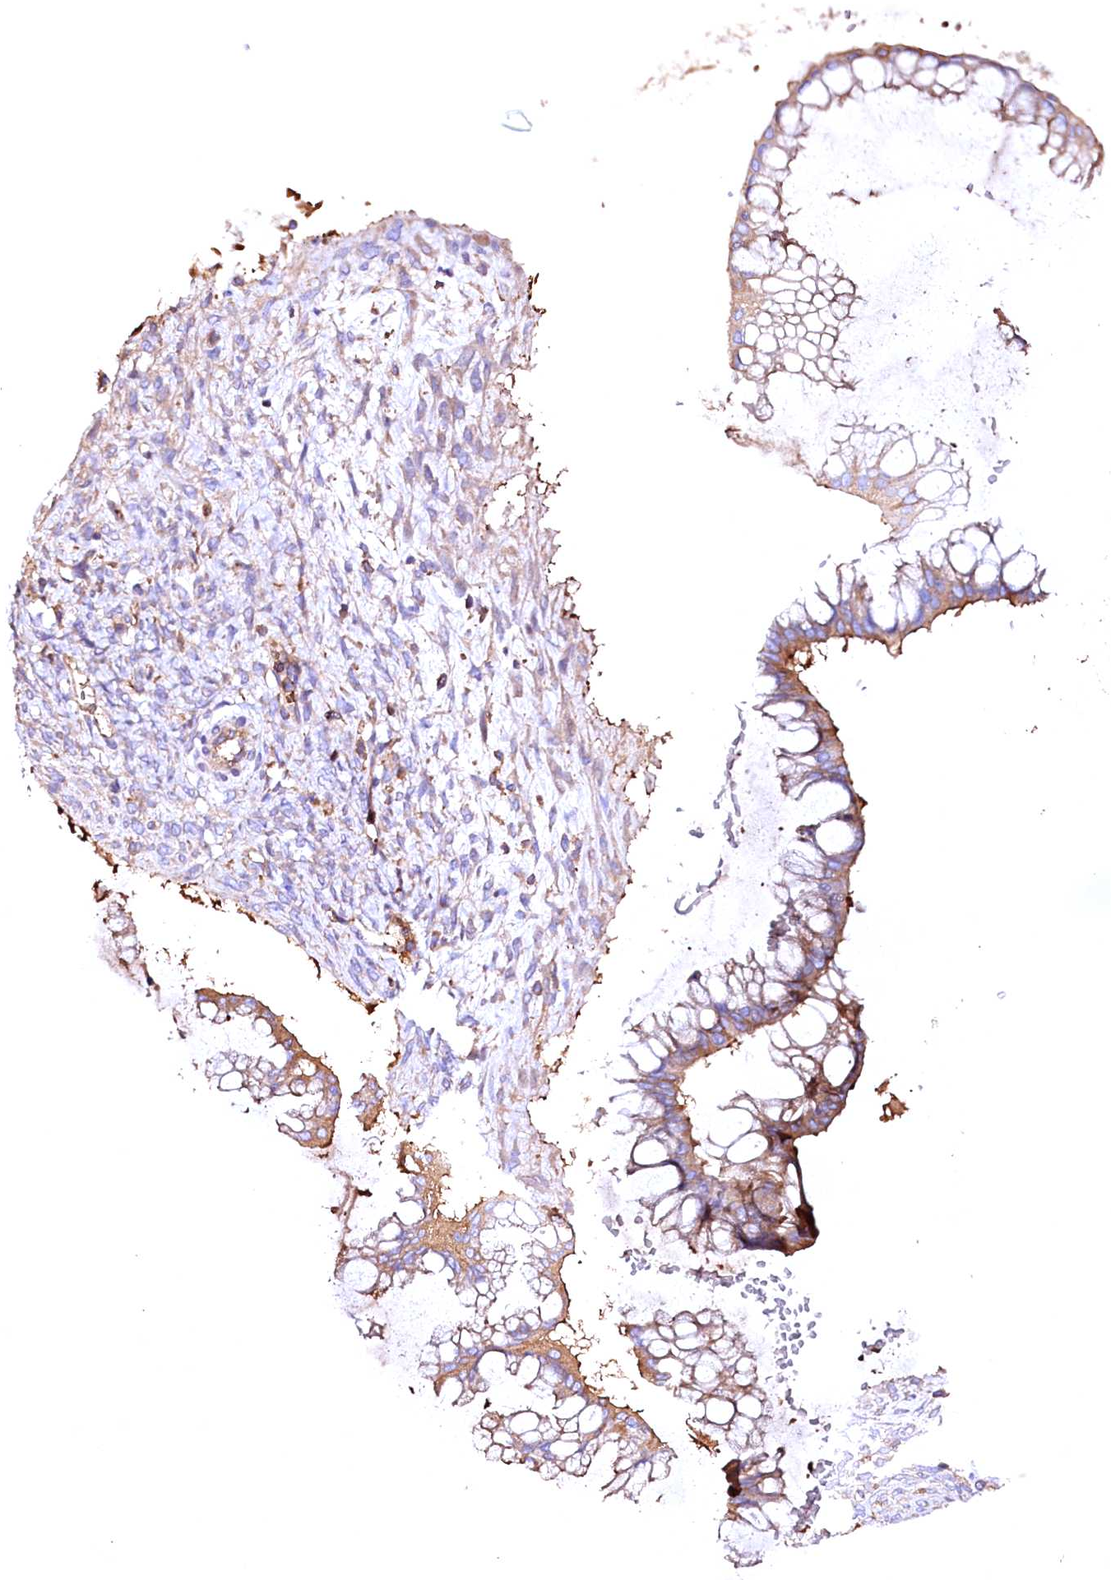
{"staining": {"intensity": "moderate", "quantity": ">75%", "location": "cytoplasmic/membranous"}, "tissue": "ovarian cancer", "cell_type": "Tumor cells", "image_type": "cancer", "snomed": [{"axis": "morphology", "description": "Cystadenocarcinoma, mucinous, NOS"}, {"axis": "topography", "description": "Ovary"}], "caption": "A medium amount of moderate cytoplasmic/membranous staining is identified in approximately >75% of tumor cells in mucinous cystadenocarcinoma (ovarian) tissue.", "gene": "RARS2", "patient": {"sex": "female", "age": 73}}